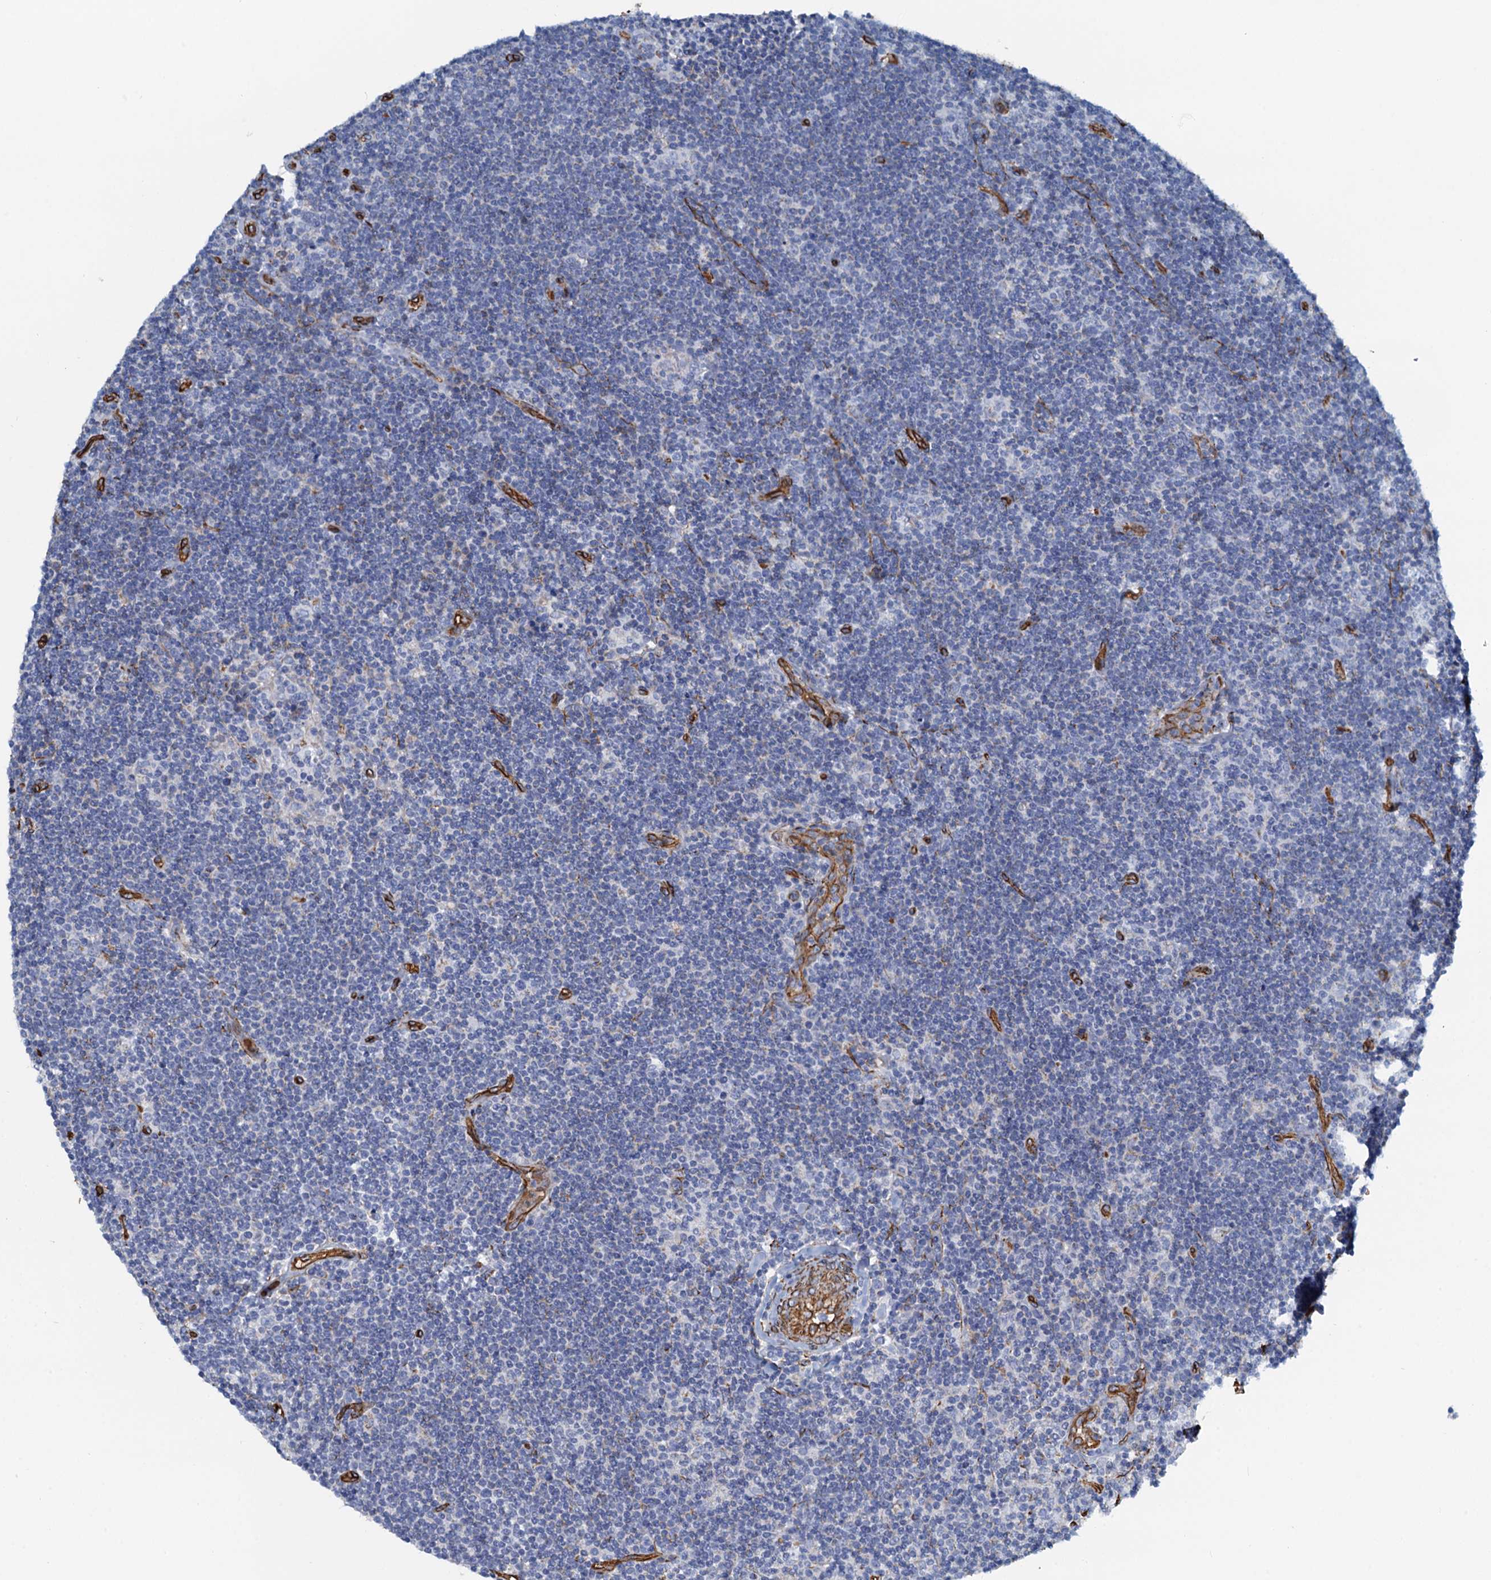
{"staining": {"intensity": "negative", "quantity": "none", "location": "none"}, "tissue": "lymphoma", "cell_type": "Tumor cells", "image_type": "cancer", "snomed": [{"axis": "morphology", "description": "Hodgkin's disease, NOS"}, {"axis": "topography", "description": "Lymph node"}], "caption": "High magnification brightfield microscopy of lymphoma stained with DAB (3,3'-diaminobenzidine) (brown) and counterstained with hematoxylin (blue): tumor cells show no significant staining.", "gene": "DGKG", "patient": {"sex": "female", "age": 57}}